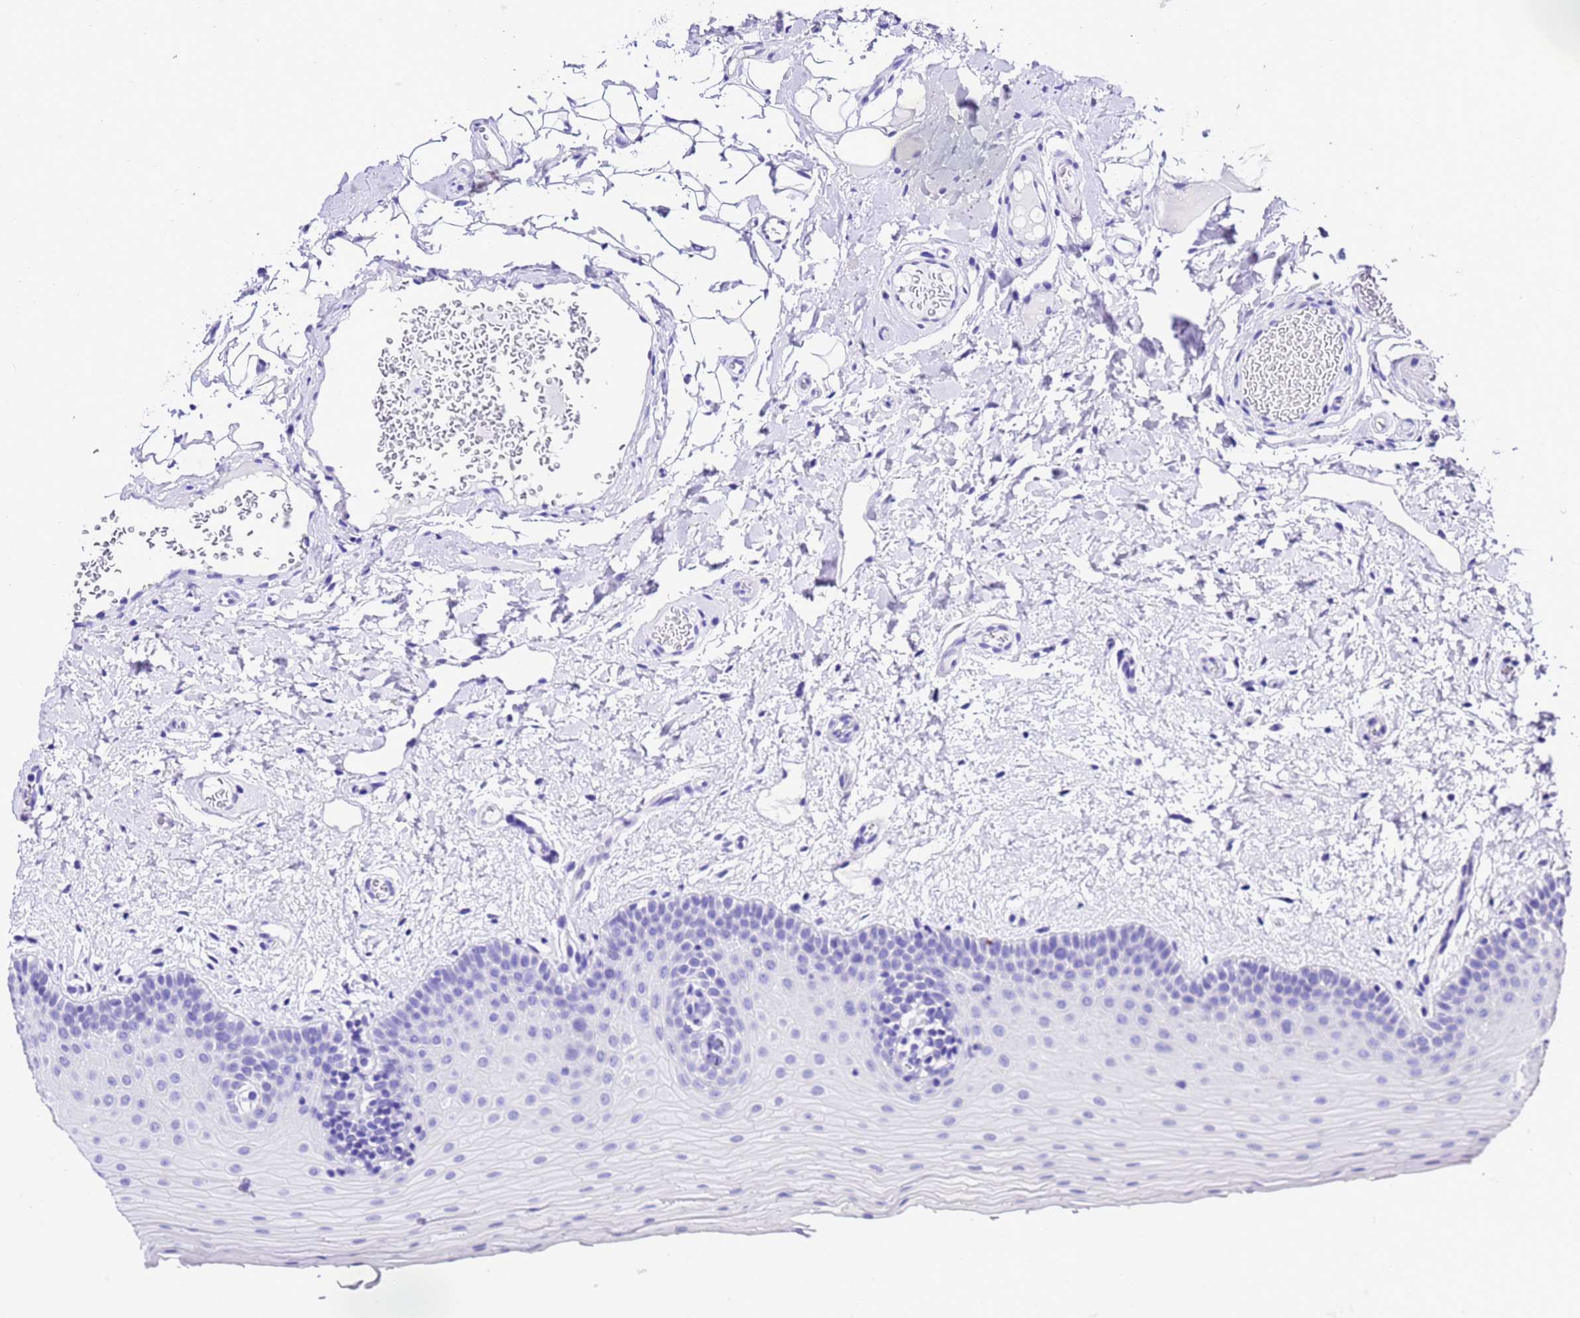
{"staining": {"intensity": "negative", "quantity": "none", "location": "none"}, "tissue": "oral mucosa", "cell_type": "Squamous epithelial cells", "image_type": "normal", "snomed": [{"axis": "morphology", "description": "Normal tissue, NOS"}, {"axis": "topography", "description": "Oral tissue"}, {"axis": "topography", "description": "Tounge, NOS"}], "caption": "Immunohistochemistry (IHC) micrograph of unremarkable oral mucosa stained for a protein (brown), which displays no expression in squamous epithelial cells. (DAB (3,3'-diaminobenzidine) IHC with hematoxylin counter stain).", "gene": "UGT2A1", "patient": {"sex": "male", "age": 47}}